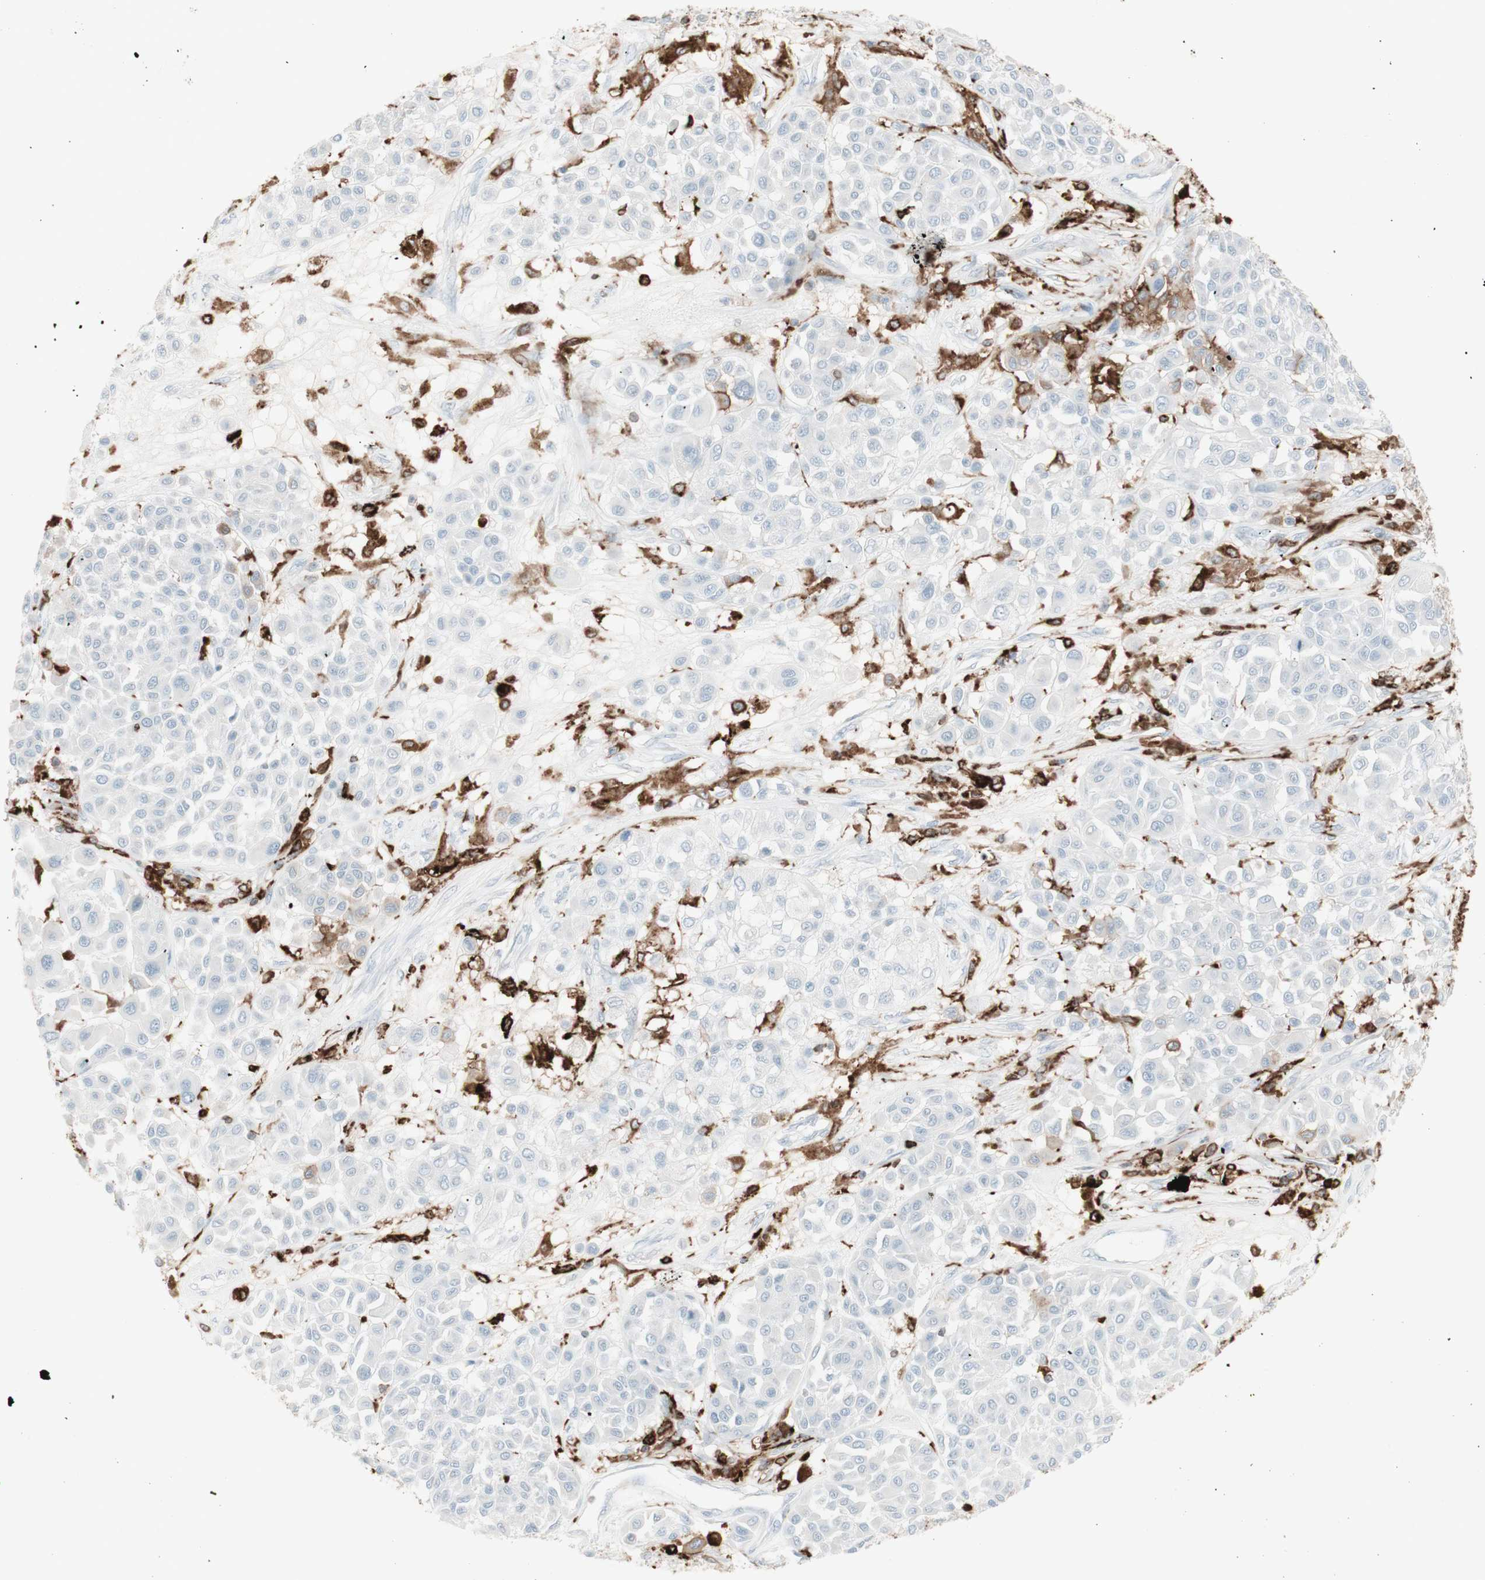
{"staining": {"intensity": "negative", "quantity": "none", "location": "none"}, "tissue": "melanoma", "cell_type": "Tumor cells", "image_type": "cancer", "snomed": [{"axis": "morphology", "description": "Malignant melanoma, Metastatic site"}, {"axis": "topography", "description": "Soft tissue"}], "caption": "IHC image of neoplastic tissue: human melanoma stained with DAB shows no significant protein positivity in tumor cells. Brightfield microscopy of immunohistochemistry stained with DAB (brown) and hematoxylin (blue), captured at high magnification.", "gene": "HLA-DPB1", "patient": {"sex": "male", "age": 41}}